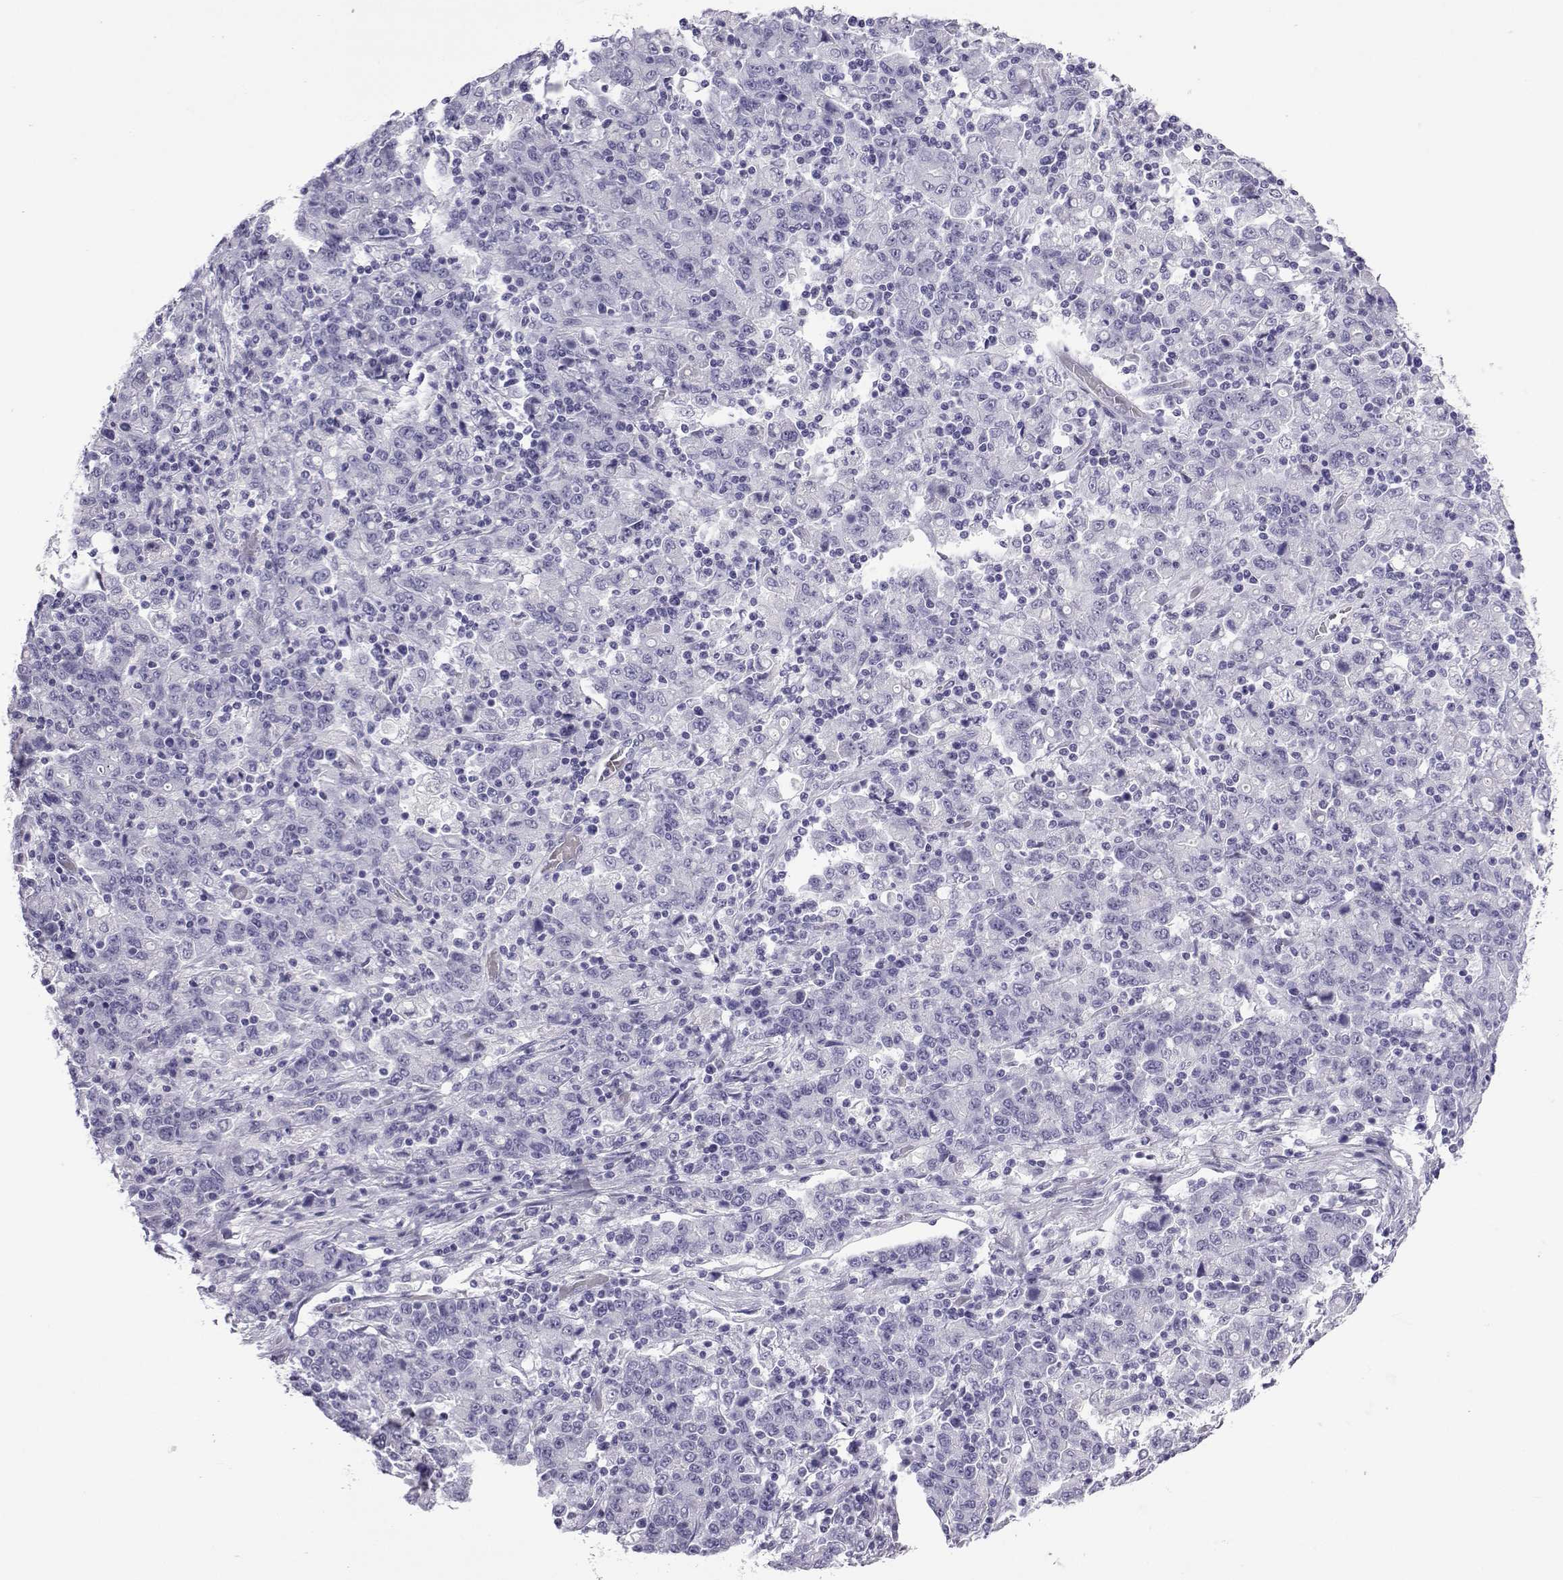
{"staining": {"intensity": "negative", "quantity": "none", "location": "none"}, "tissue": "stomach cancer", "cell_type": "Tumor cells", "image_type": "cancer", "snomed": [{"axis": "morphology", "description": "Adenocarcinoma, NOS"}, {"axis": "topography", "description": "Stomach, upper"}], "caption": "Adenocarcinoma (stomach) was stained to show a protein in brown. There is no significant staining in tumor cells. (DAB immunohistochemistry (IHC) with hematoxylin counter stain).", "gene": "ACTL7A", "patient": {"sex": "male", "age": 69}}